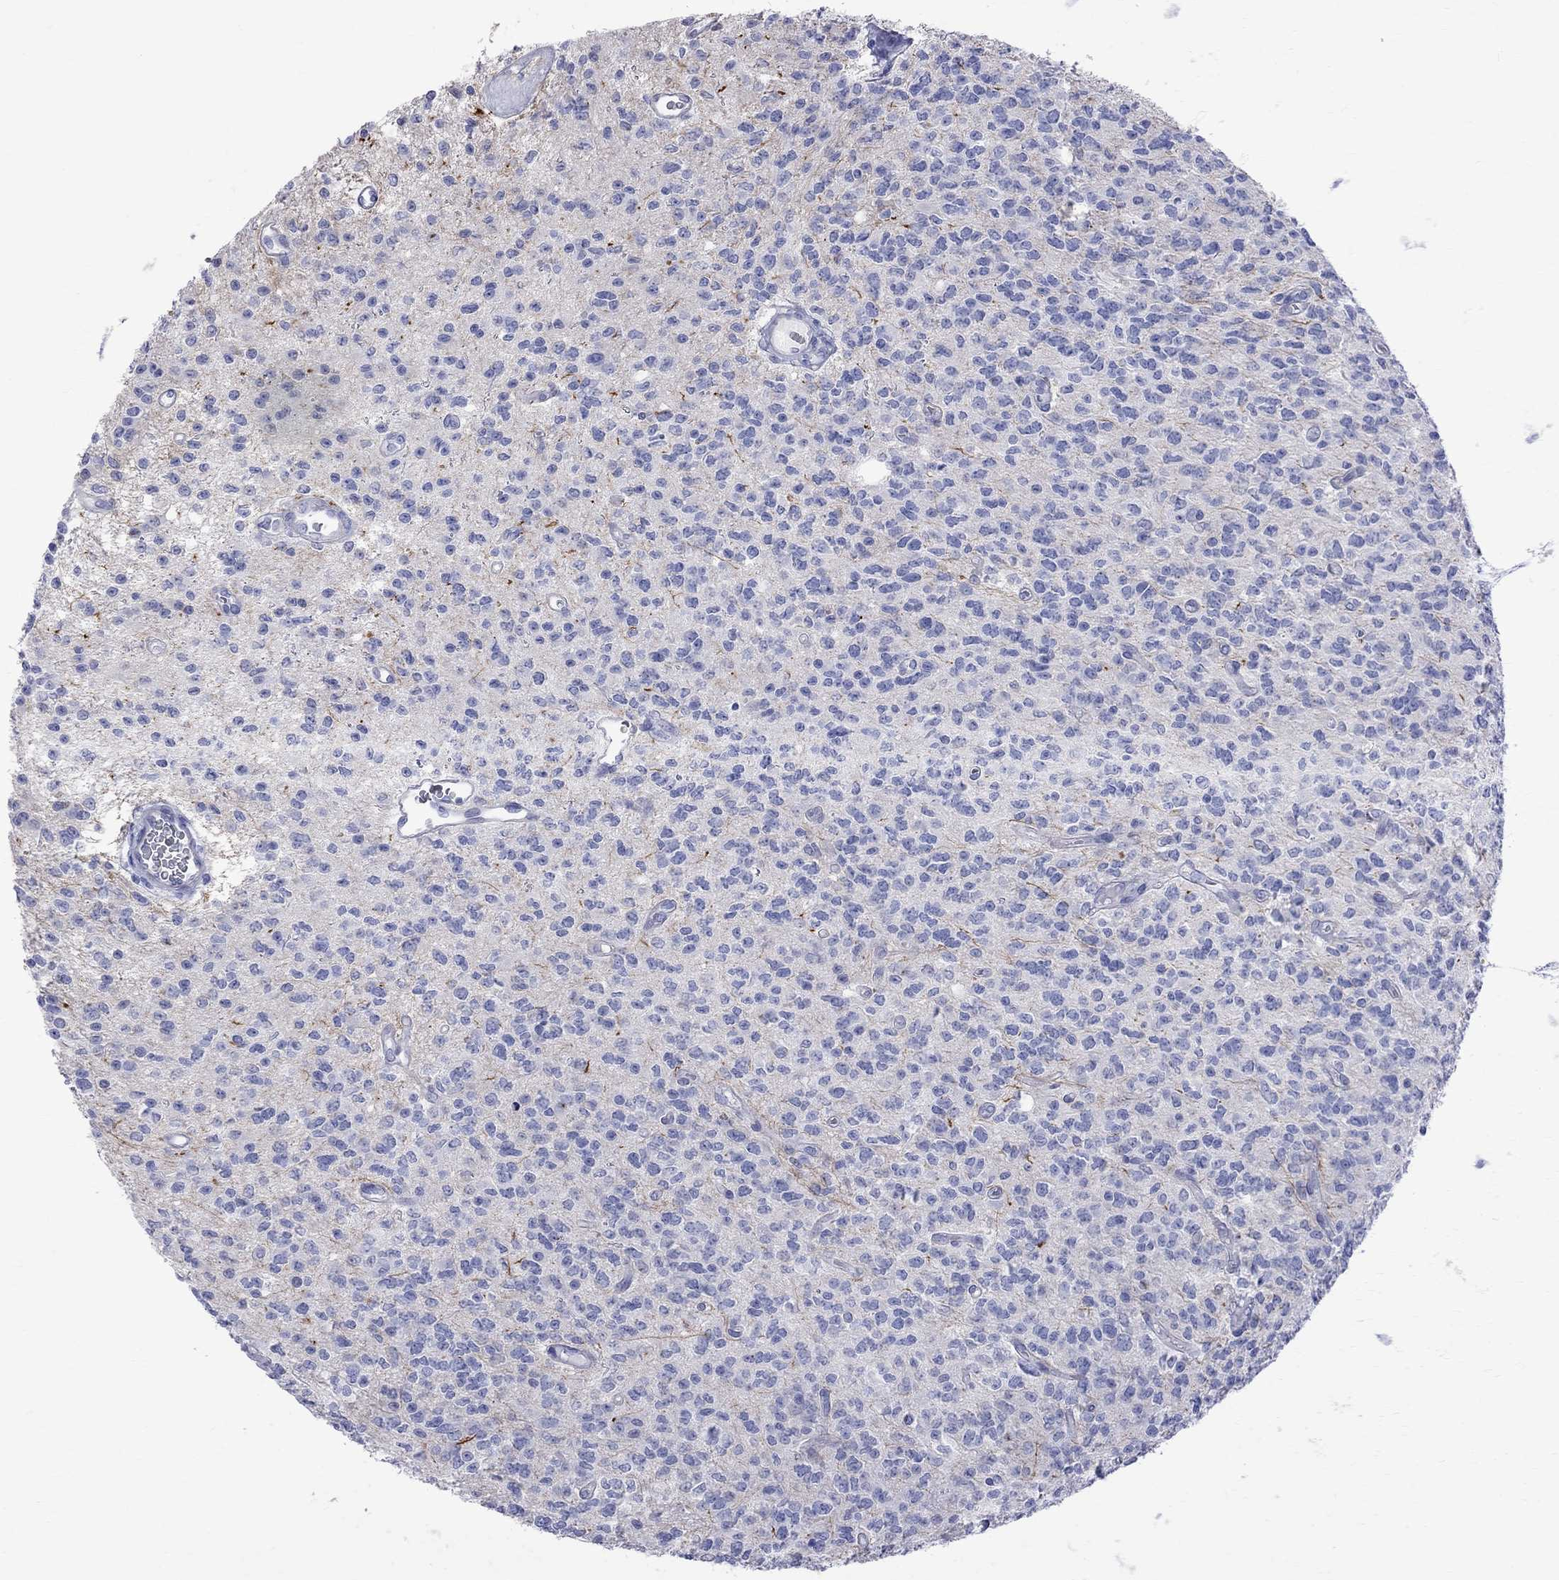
{"staining": {"intensity": "negative", "quantity": "none", "location": "none"}, "tissue": "glioma", "cell_type": "Tumor cells", "image_type": "cancer", "snomed": [{"axis": "morphology", "description": "Glioma, malignant, Low grade"}, {"axis": "topography", "description": "Brain"}], "caption": "This is an immunohistochemistry image of human low-grade glioma (malignant). There is no expression in tumor cells.", "gene": "S100A3", "patient": {"sex": "female", "age": 45}}